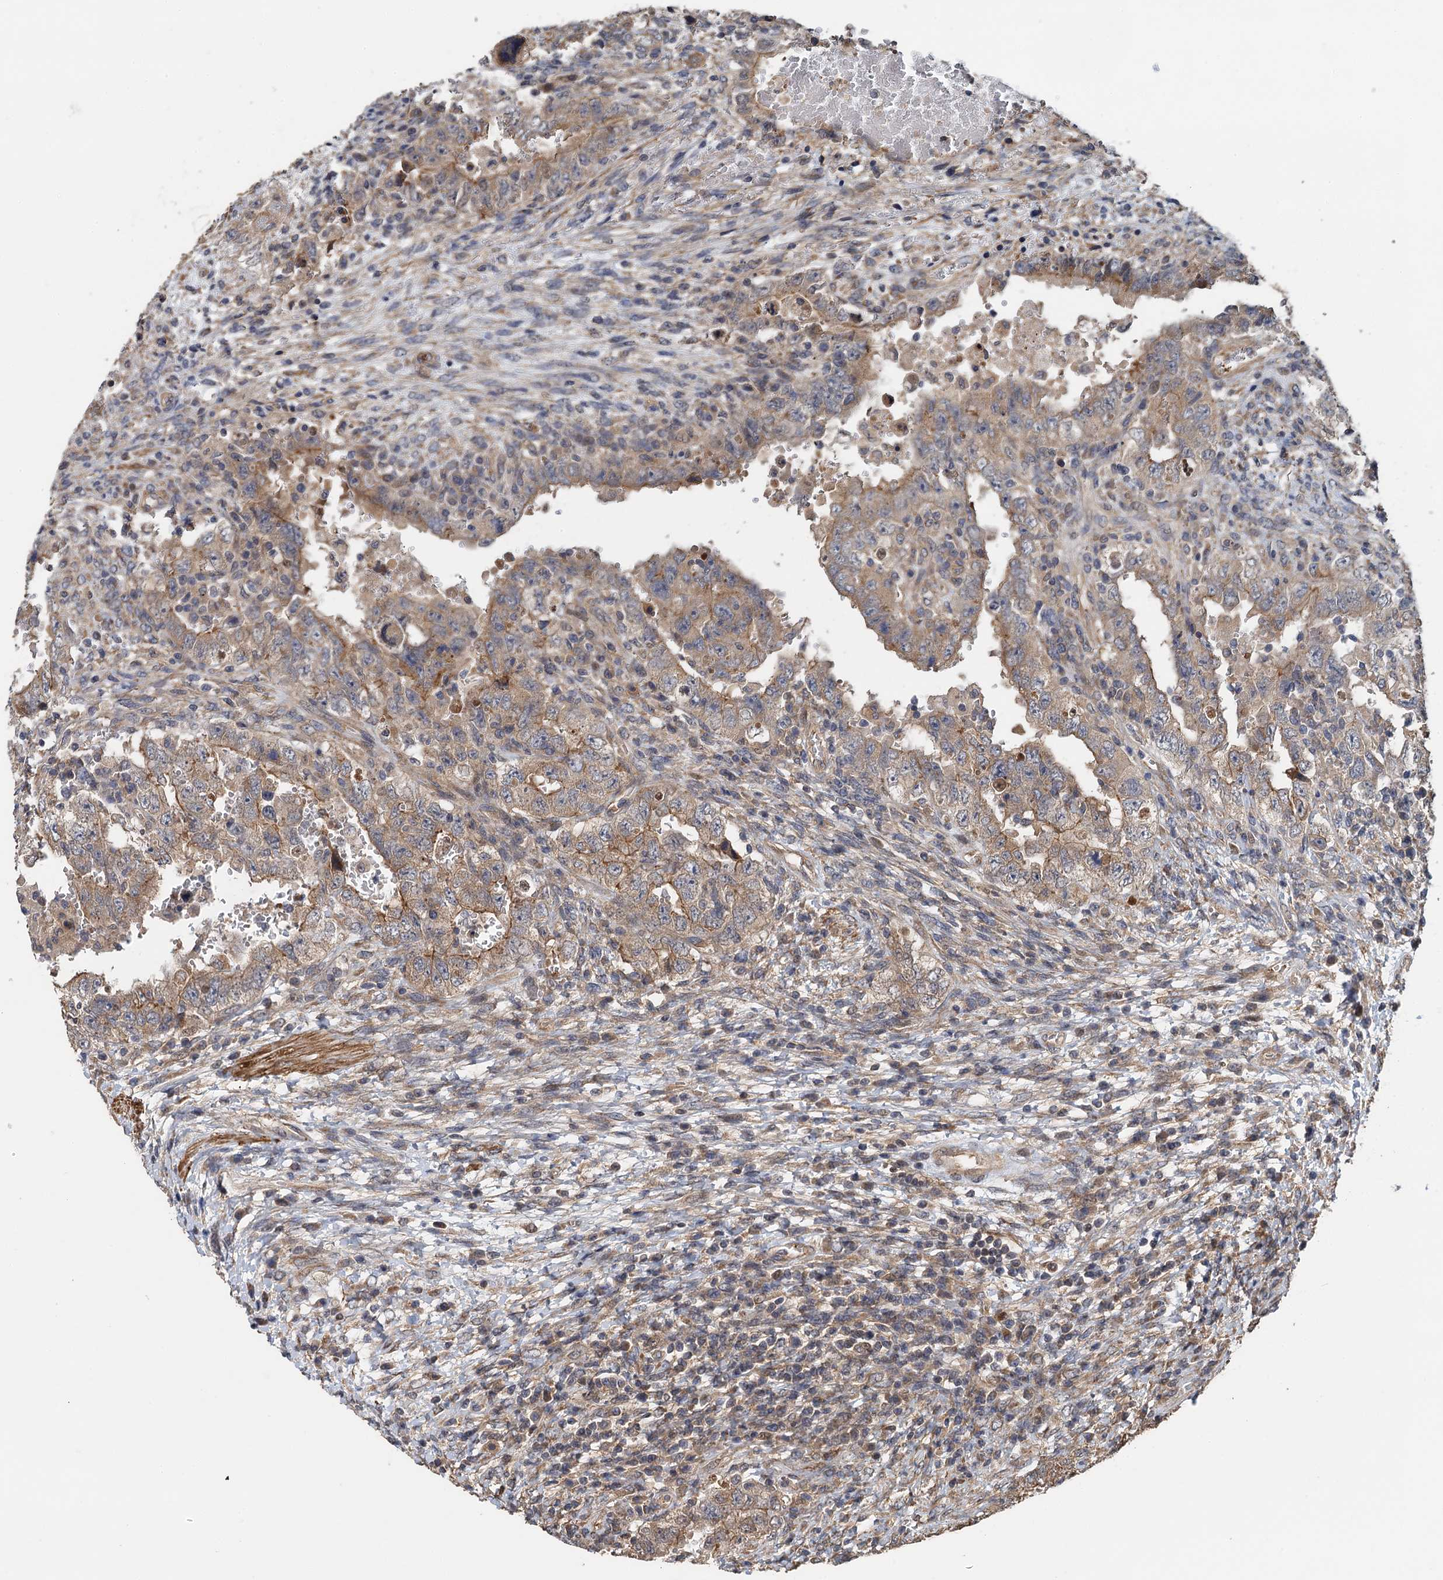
{"staining": {"intensity": "weak", "quantity": "25%-75%", "location": "cytoplasmic/membranous"}, "tissue": "testis cancer", "cell_type": "Tumor cells", "image_type": "cancer", "snomed": [{"axis": "morphology", "description": "Carcinoma, Embryonal, NOS"}, {"axis": "topography", "description": "Testis"}], "caption": "IHC (DAB (3,3'-diaminobenzidine)) staining of embryonal carcinoma (testis) shows weak cytoplasmic/membranous protein positivity in approximately 25%-75% of tumor cells.", "gene": "MEAK7", "patient": {"sex": "male", "age": 26}}